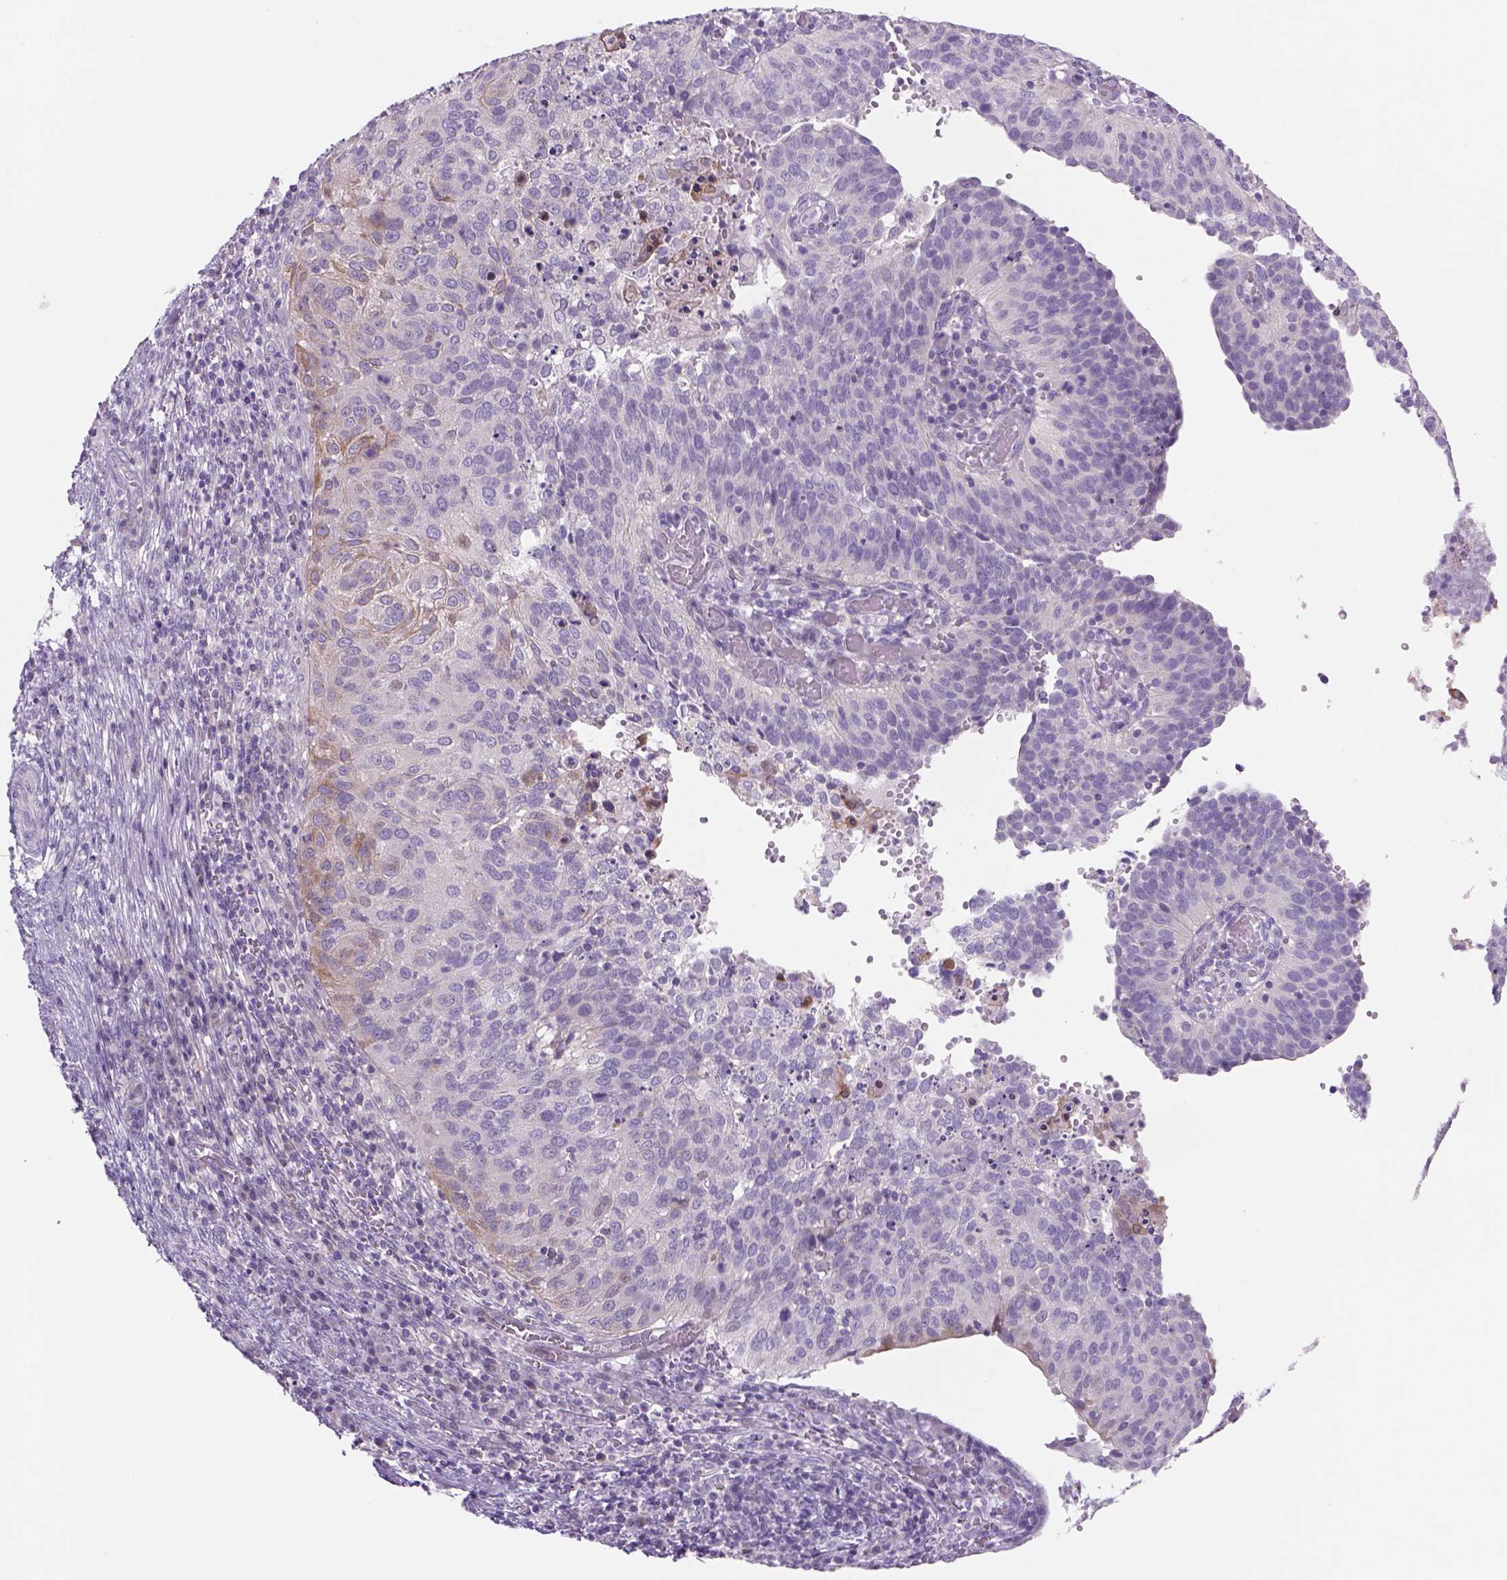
{"staining": {"intensity": "weak", "quantity": "<25%", "location": "cytoplasmic/membranous"}, "tissue": "cervical cancer", "cell_type": "Tumor cells", "image_type": "cancer", "snomed": [{"axis": "morphology", "description": "Squamous cell carcinoma, NOS"}, {"axis": "topography", "description": "Cervix"}], "caption": "Cervical cancer (squamous cell carcinoma) was stained to show a protein in brown. There is no significant expression in tumor cells.", "gene": "ADGRV1", "patient": {"sex": "female", "age": 39}}